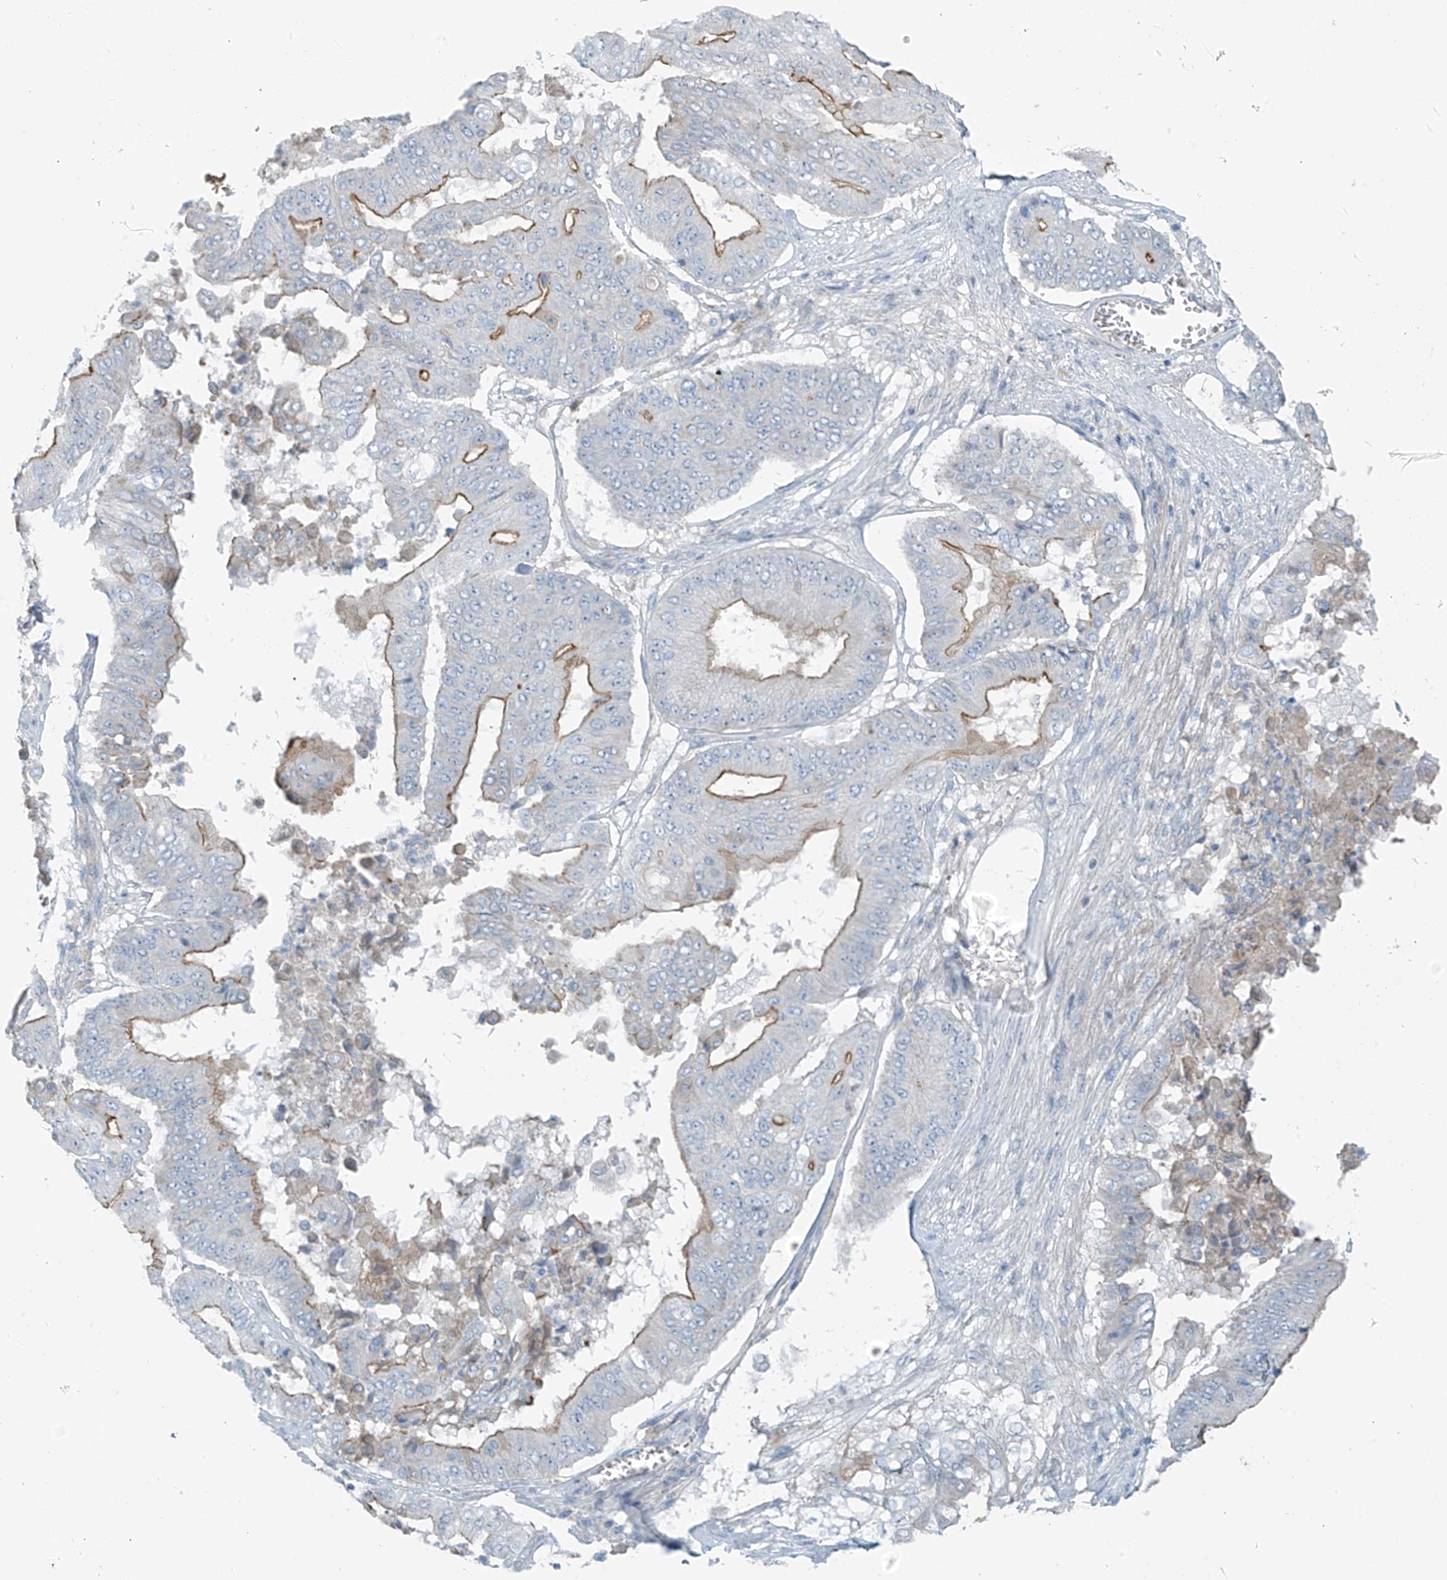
{"staining": {"intensity": "moderate", "quantity": ">75%", "location": "cytoplasmic/membranous"}, "tissue": "pancreatic cancer", "cell_type": "Tumor cells", "image_type": "cancer", "snomed": [{"axis": "morphology", "description": "Adenocarcinoma, NOS"}, {"axis": "topography", "description": "Pancreas"}], "caption": "The image exhibits staining of pancreatic cancer (adenocarcinoma), revealing moderate cytoplasmic/membranous protein staining (brown color) within tumor cells.", "gene": "FAM131C", "patient": {"sex": "female", "age": 77}}